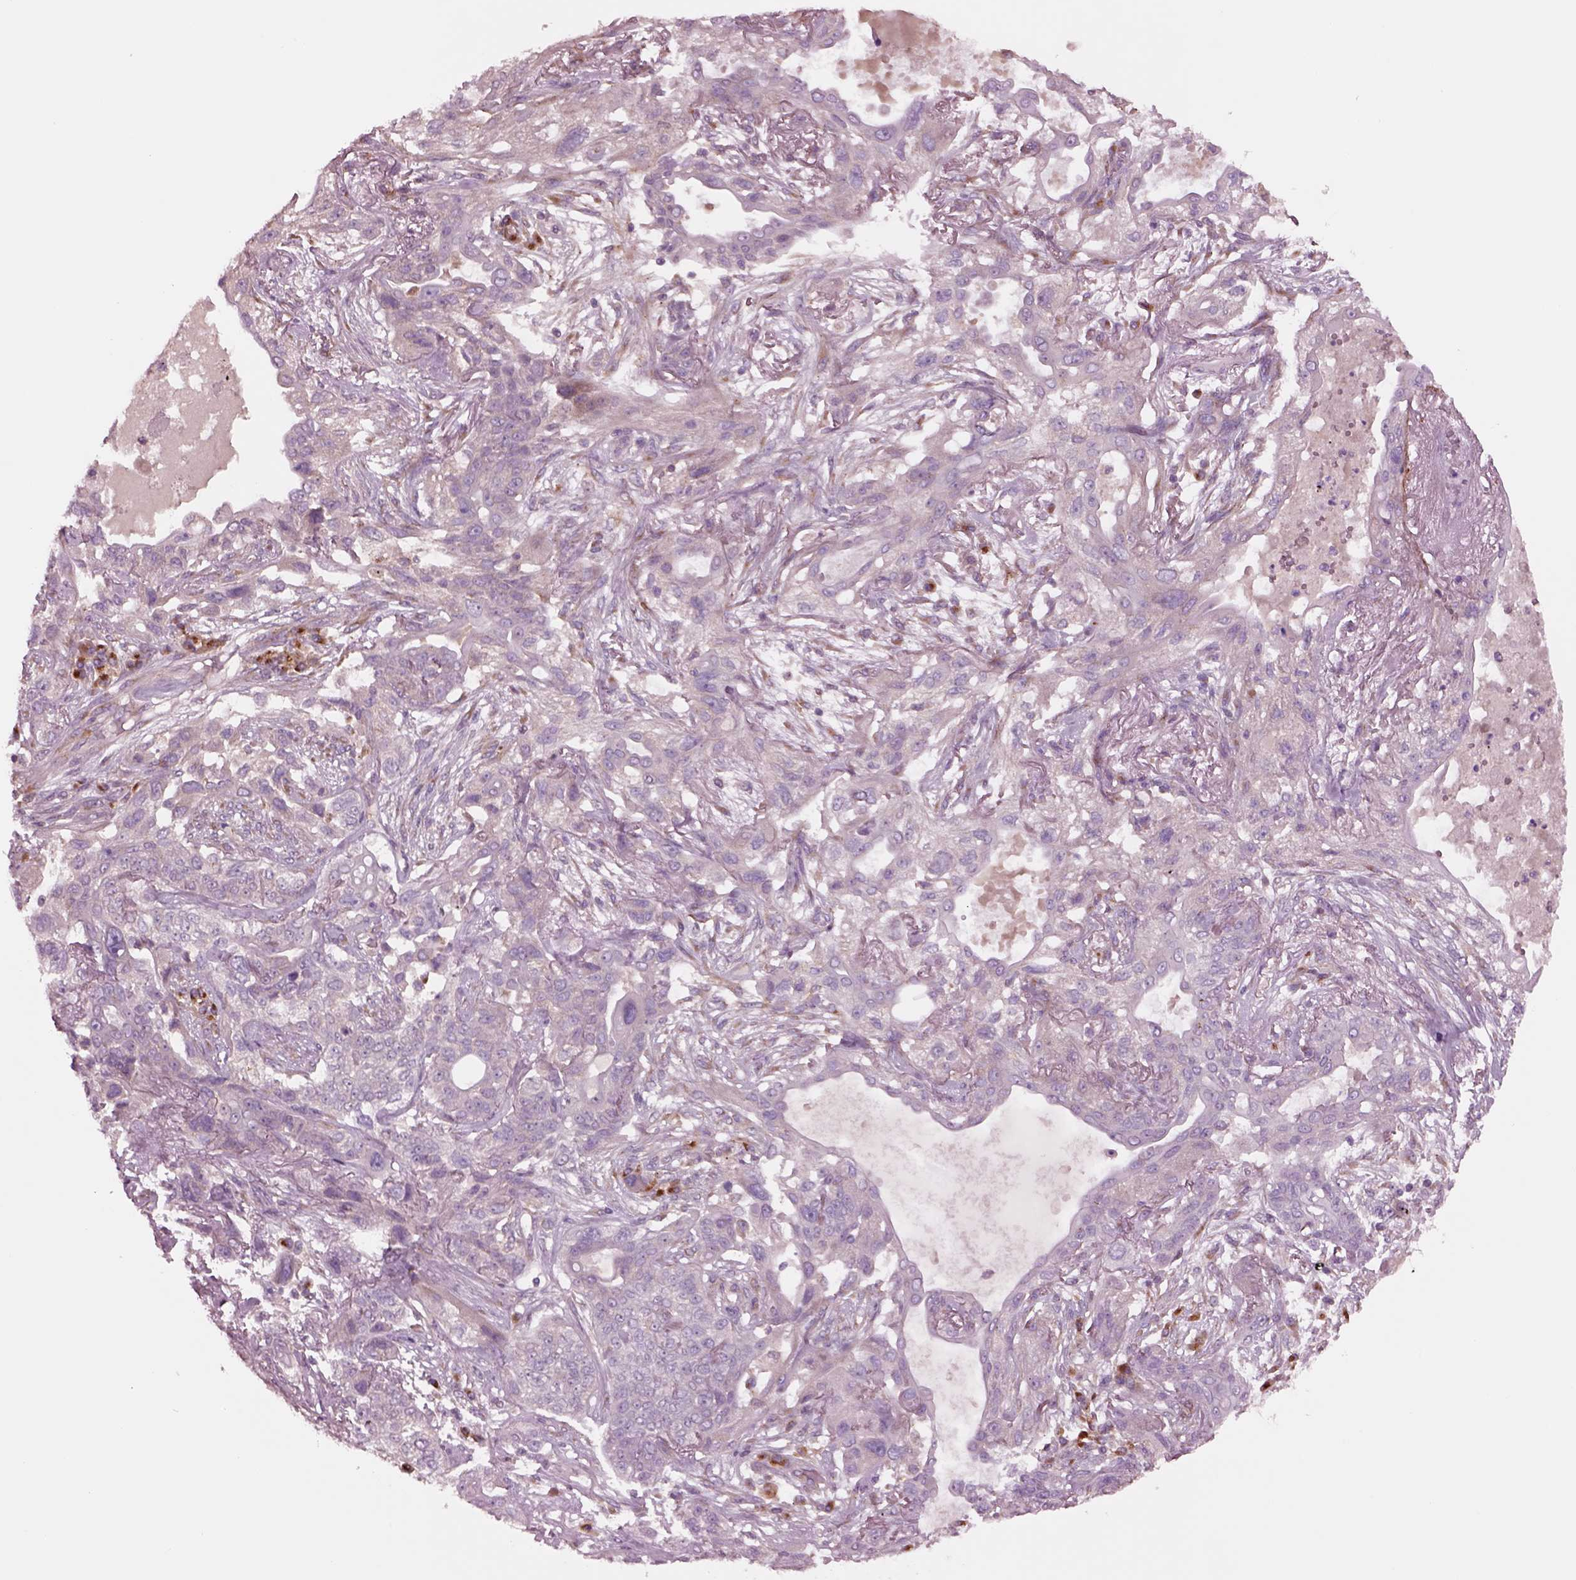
{"staining": {"intensity": "negative", "quantity": "none", "location": "none"}, "tissue": "lung cancer", "cell_type": "Tumor cells", "image_type": "cancer", "snomed": [{"axis": "morphology", "description": "Squamous cell carcinoma, NOS"}, {"axis": "topography", "description": "Lung"}], "caption": "Immunohistochemistry (IHC) histopathology image of human squamous cell carcinoma (lung) stained for a protein (brown), which displays no staining in tumor cells.", "gene": "SEC23A", "patient": {"sex": "female", "age": 70}}